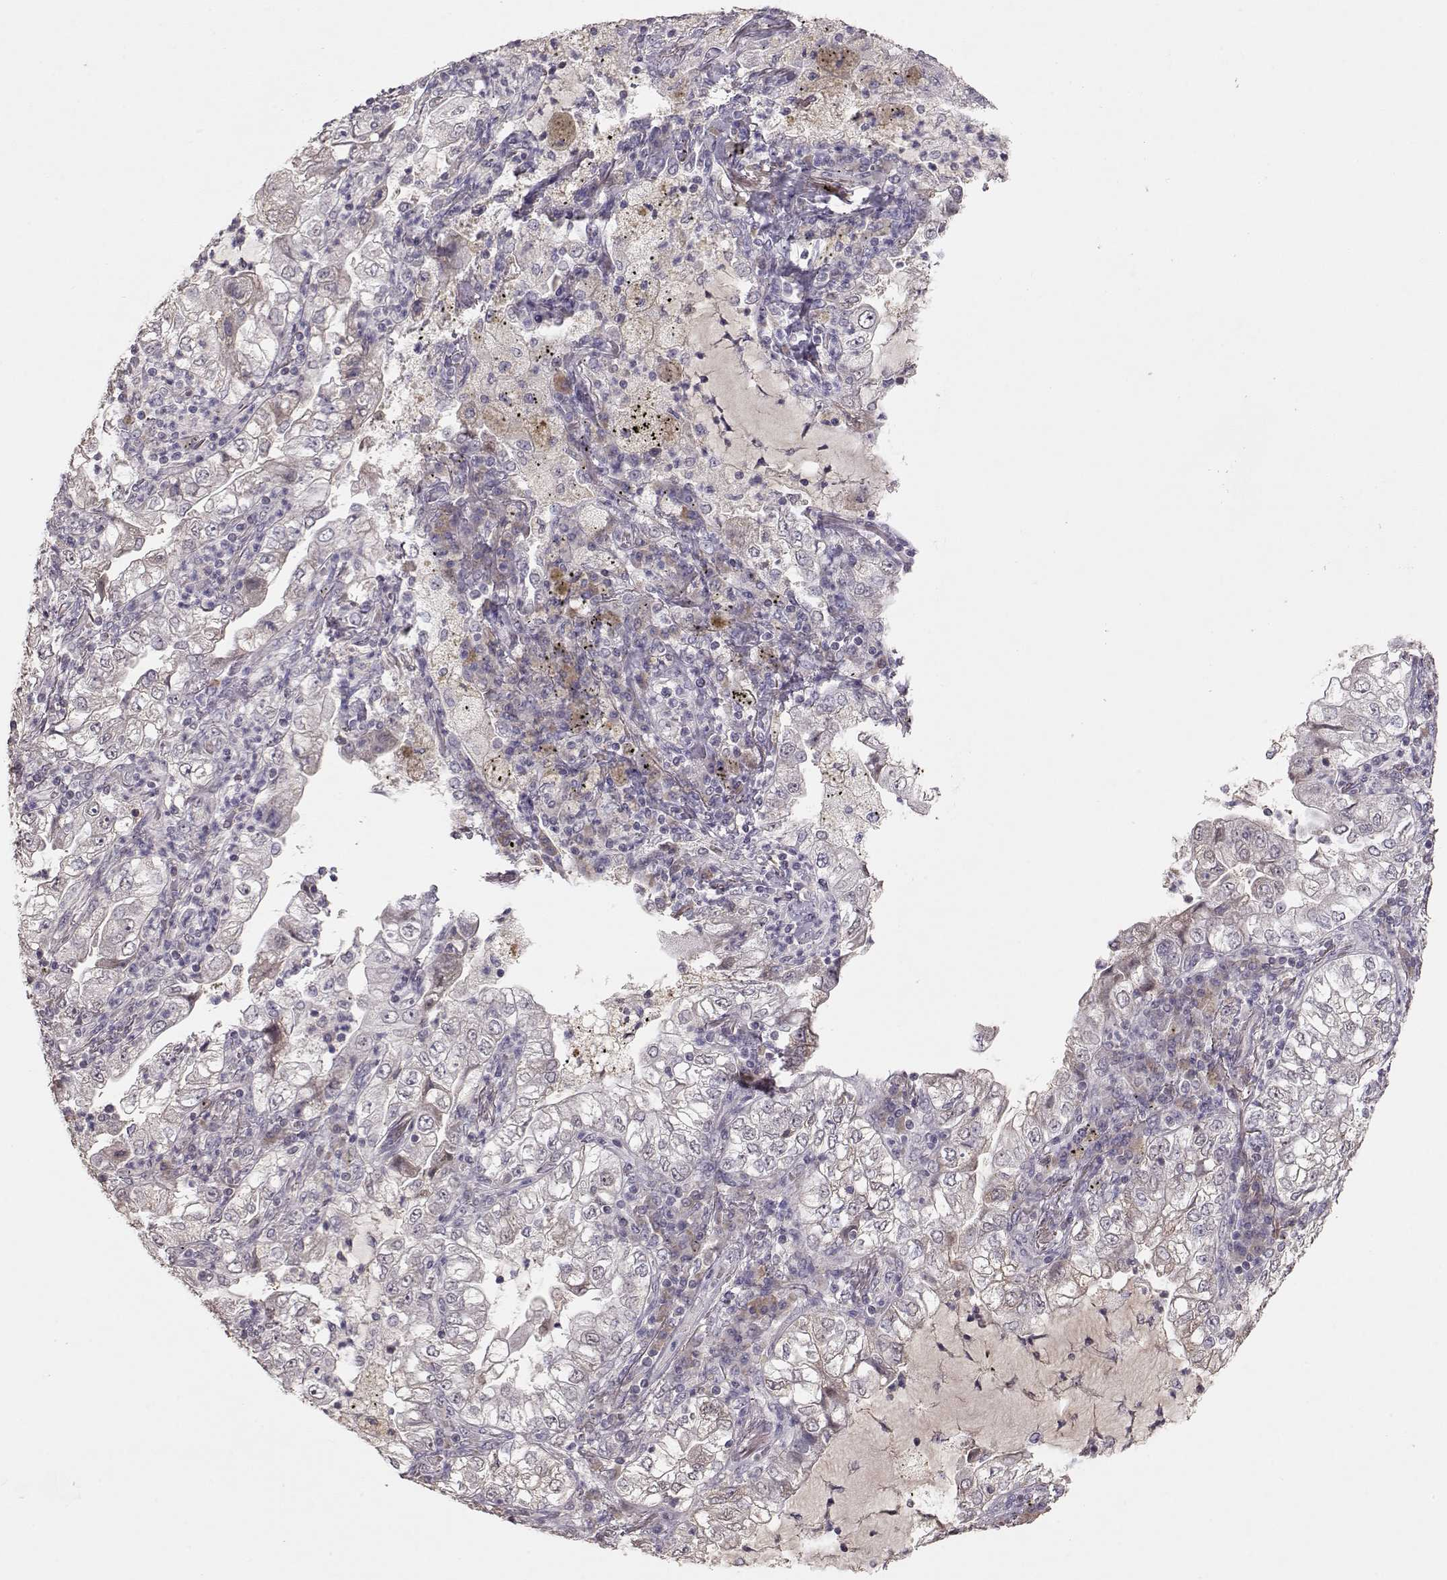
{"staining": {"intensity": "weak", "quantity": "<25%", "location": "cytoplasmic/membranous"}, "tissue": "lung cancer", "cell_type": "Tumor cells", "image_type": "cancer", "snomed": [{"axis": "morphology", "description": "Adenocarcinoma, NOS"}, {"axis": "topography", "description": "Lung"}], "caption": "Tumor cells show no significant expression in lung cancer.", "gene": "PMCH", "patient": {"sex": "female", "age": 73}}